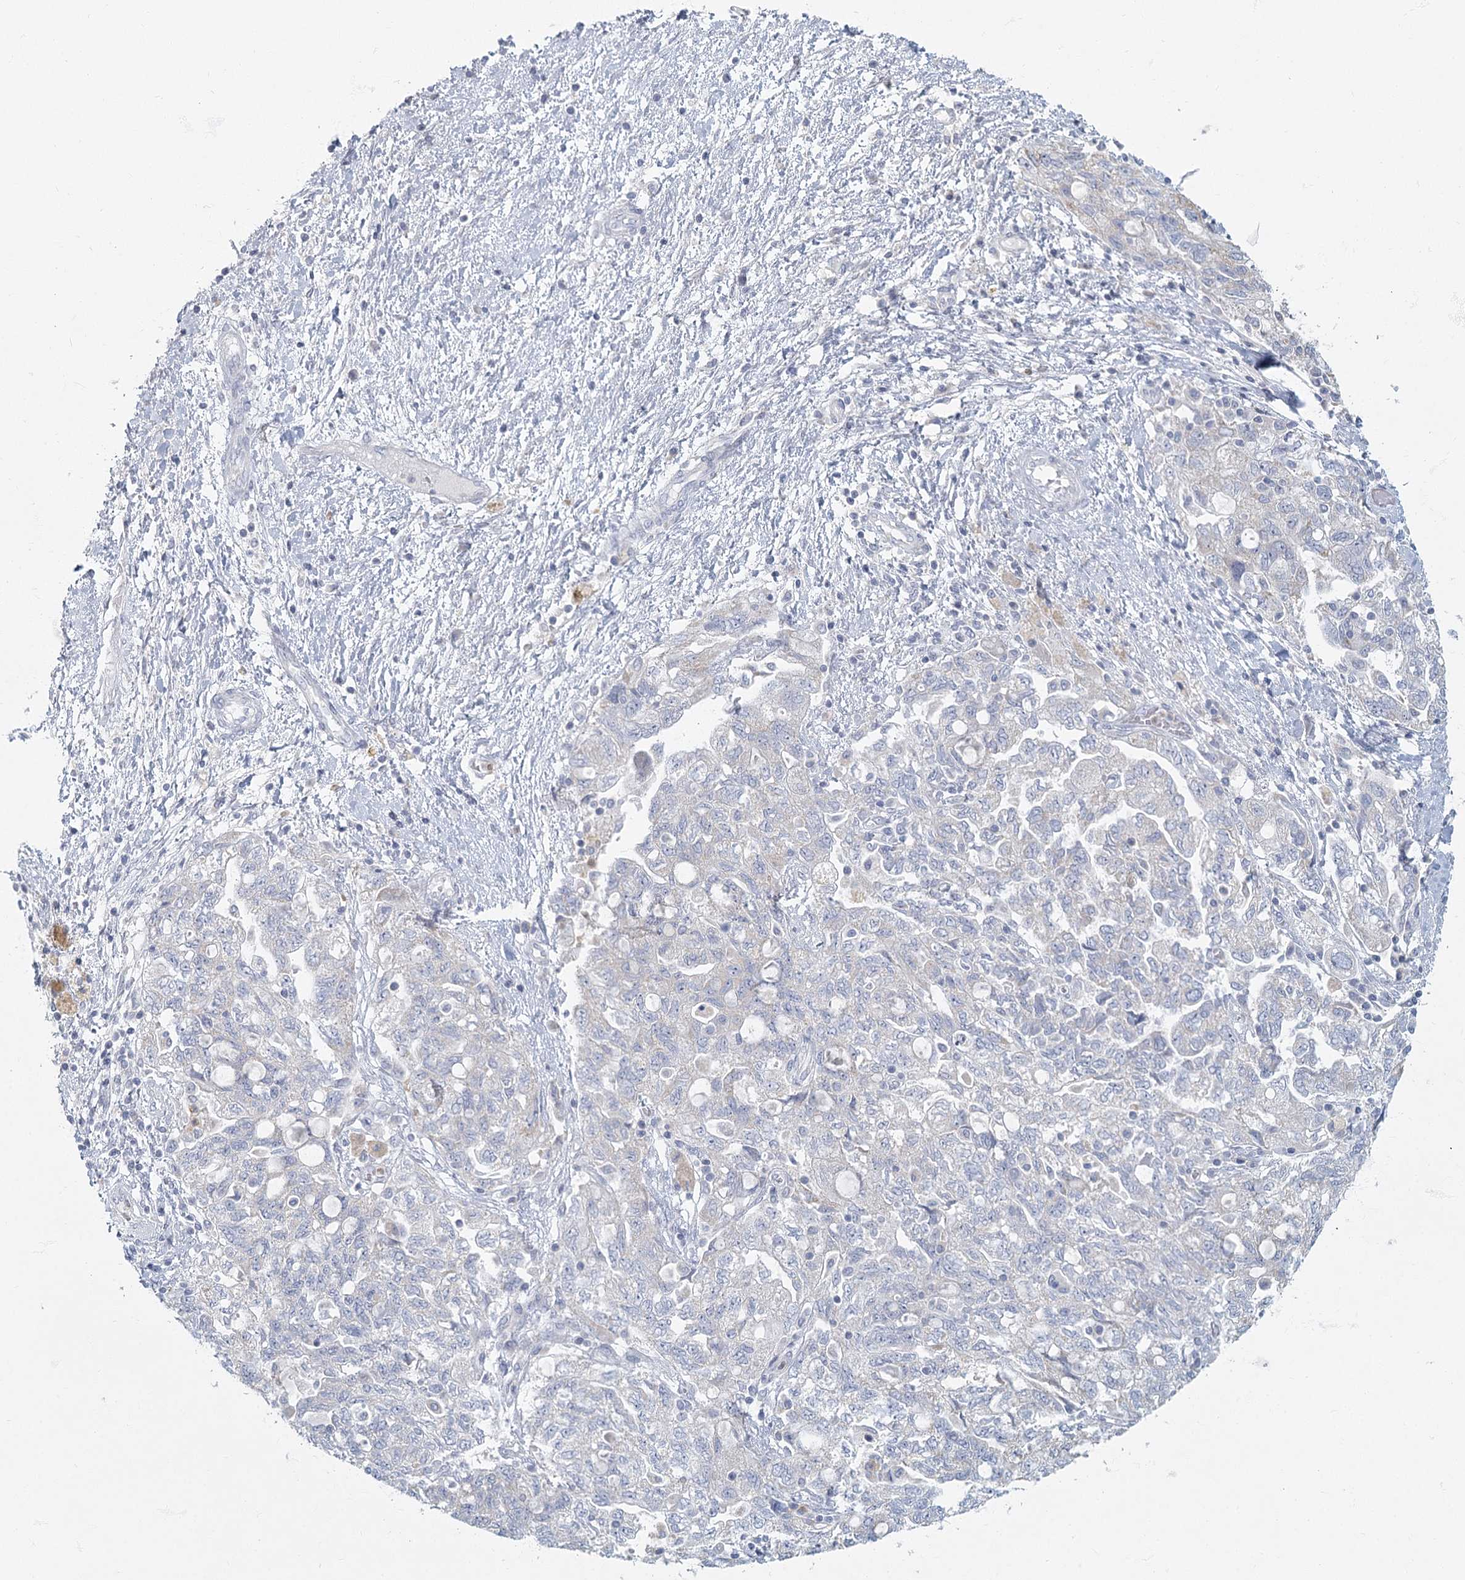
{"staining": {"intensity": "negative", "quantity": "none", "location": "none"}, "tissue": "ovarian cancer", "cell_type": "Tumor cells", "image_type": "cancer", "snomed": [{"axis": "morphology", "description": "Carcinoma, NOS"}, {"axis": "morphology", "description": "Cystadenocarcinoma, serous, NOS"}, {"axis": "topography", "description": "Ovary"}], "caption": "A micrograph of carcinoma (ovarian) stained for a protein displays no brown staining in tumor cells.", "gene": "FAM110C", "patient": {"sex": "female", "age": 69}}